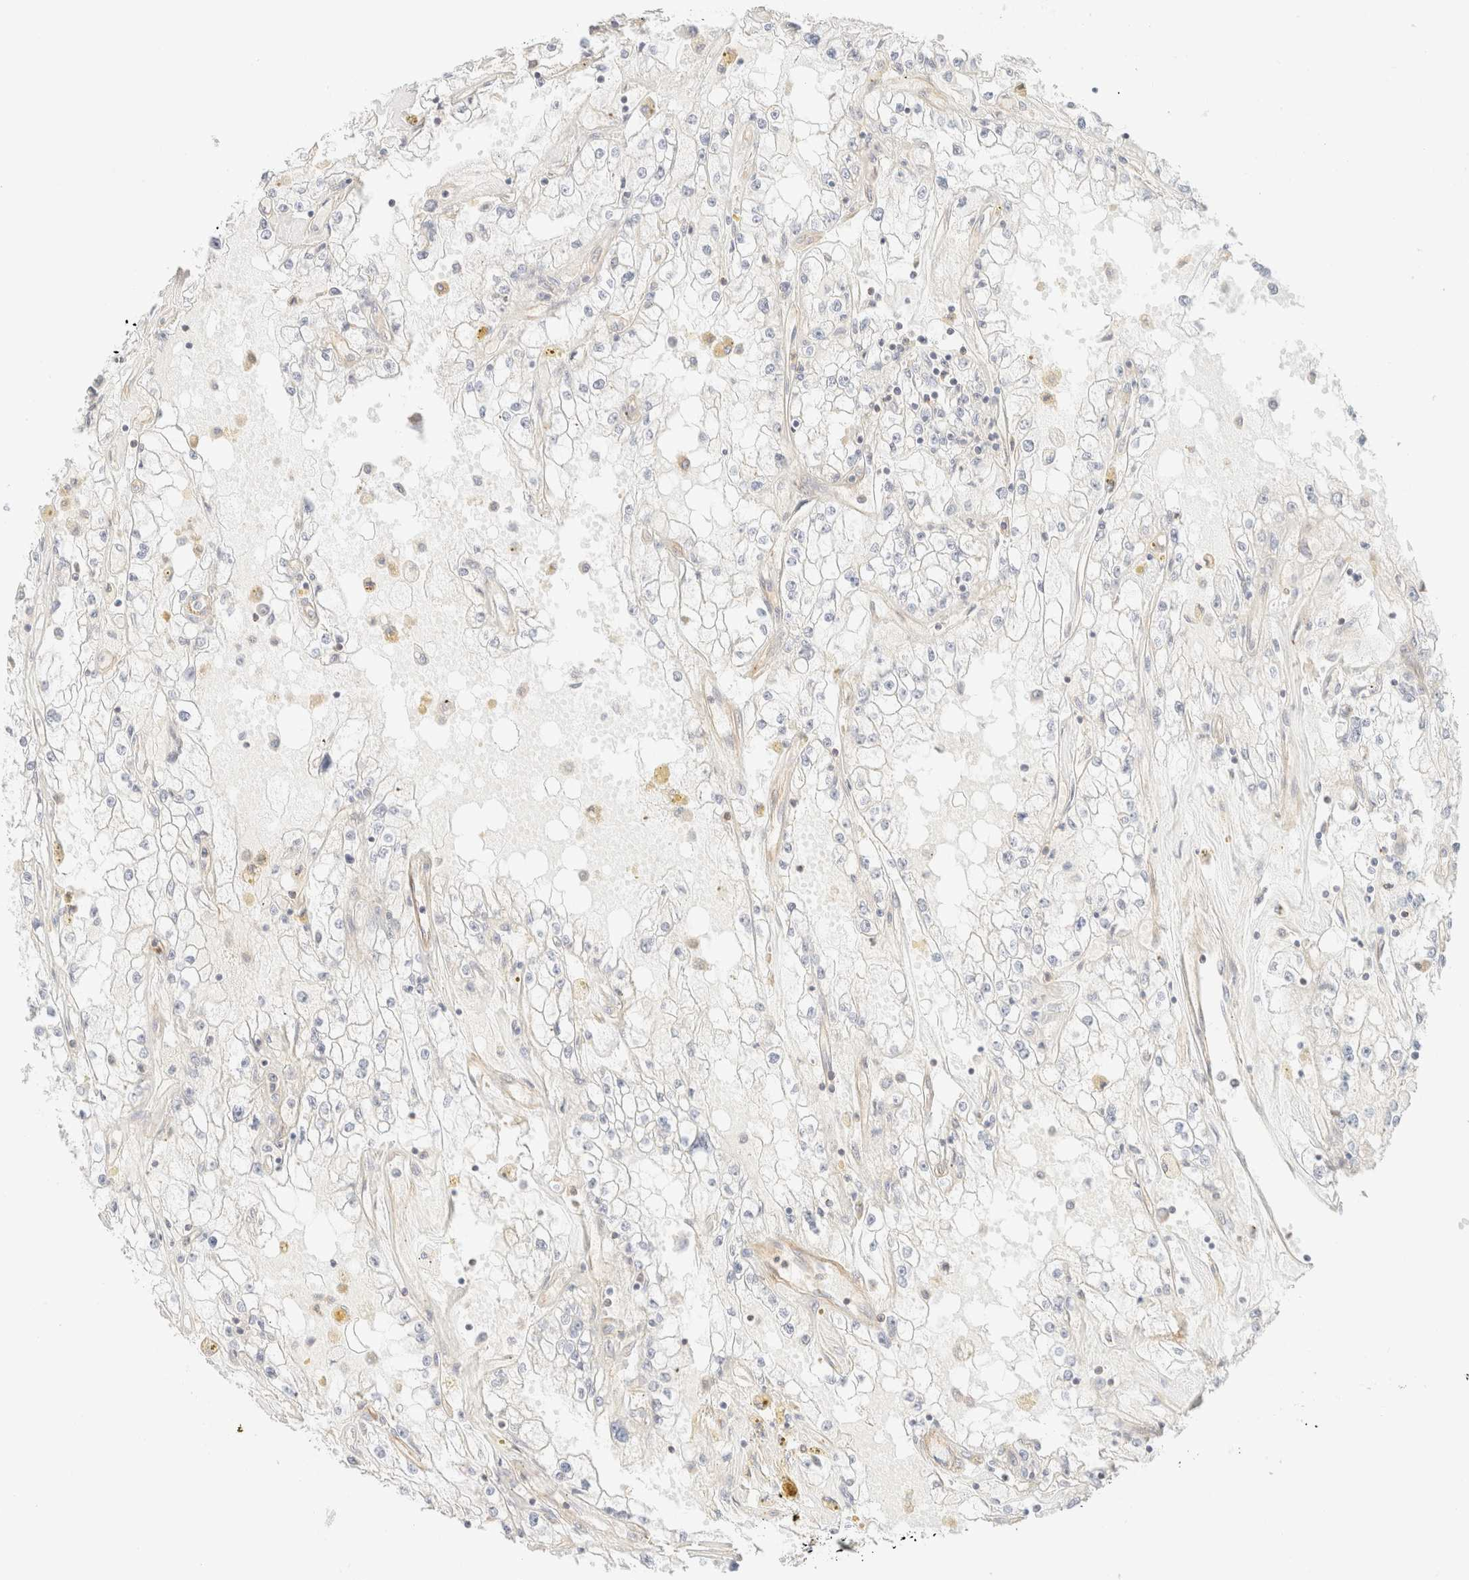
{"staining": {"intensity": "negative", "quantity": "none", "location": "none"}, "tissue": "renal cancer", "cell_type": "Tumor cells", "image_type": "cancer", "snomed": [{"axis": "morphology", "description": "Adenocarcinoma, NOS"}, {"axis": "topography", "description": "Kidney"}], "caption": "This is an immunohistochemistry (IHC) histopathology image of human adenocarcinoma (renal). There is no positivity in tumor cells.", "gene": "MYO10", "patient": {"sex": "male", "age": 56}}